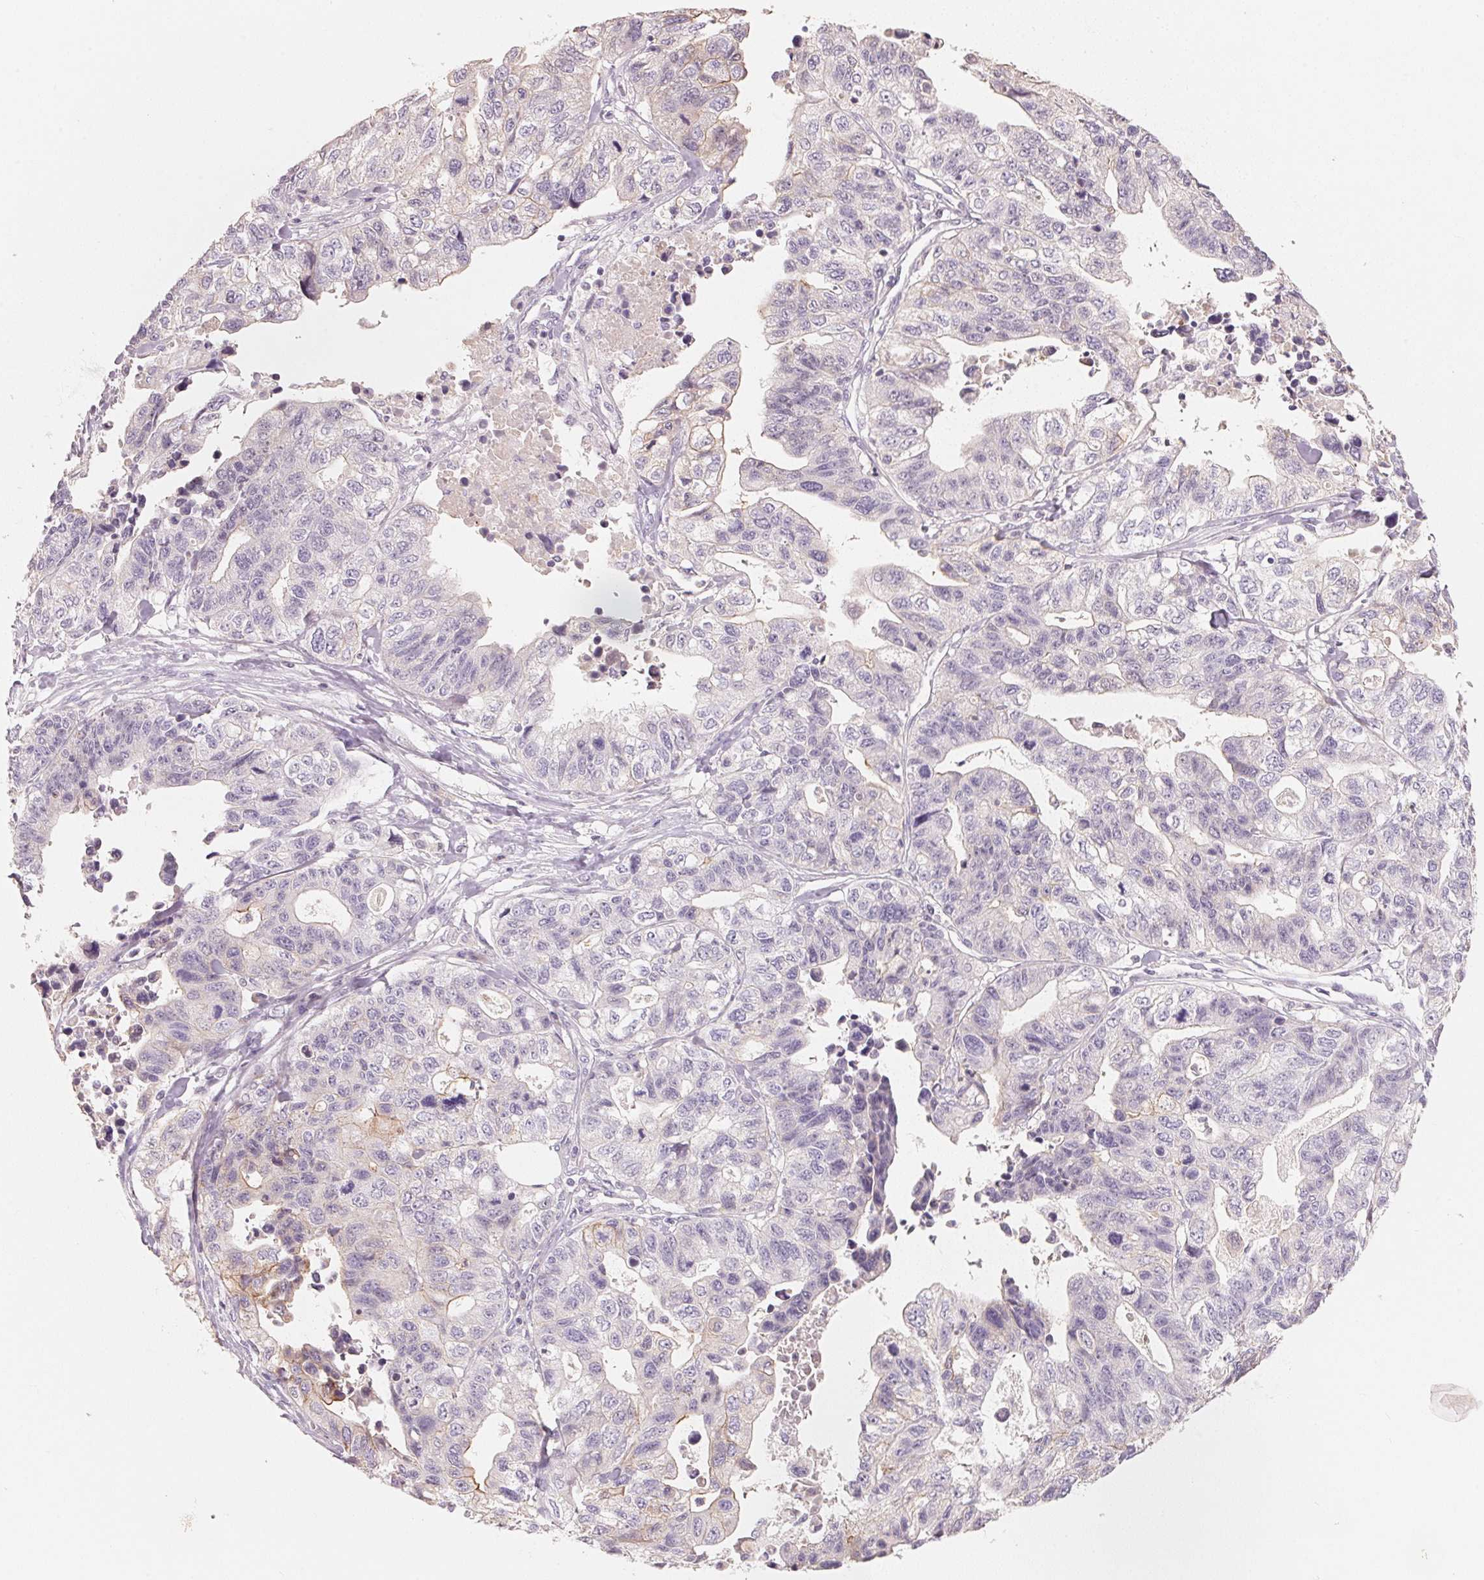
{"staining": {"intensity": "negative", "quantity": "none", "location": "none"}, "tissue": "stomach cancer", "cell_type": "Tumor cells", "image_type": "cancer", "snomed": [{"axis": "morphology", "description": "Adenocarcinoma, NOS"}, {"axis": "topography", "description": "Stomach, upper"}], "caption": "Stomach cancer was stained to show a protein in brown. There is no significant expression in tumor cells.", "gene": "TP53AIP1", "patient": {"sex": "female", "age": 67}}